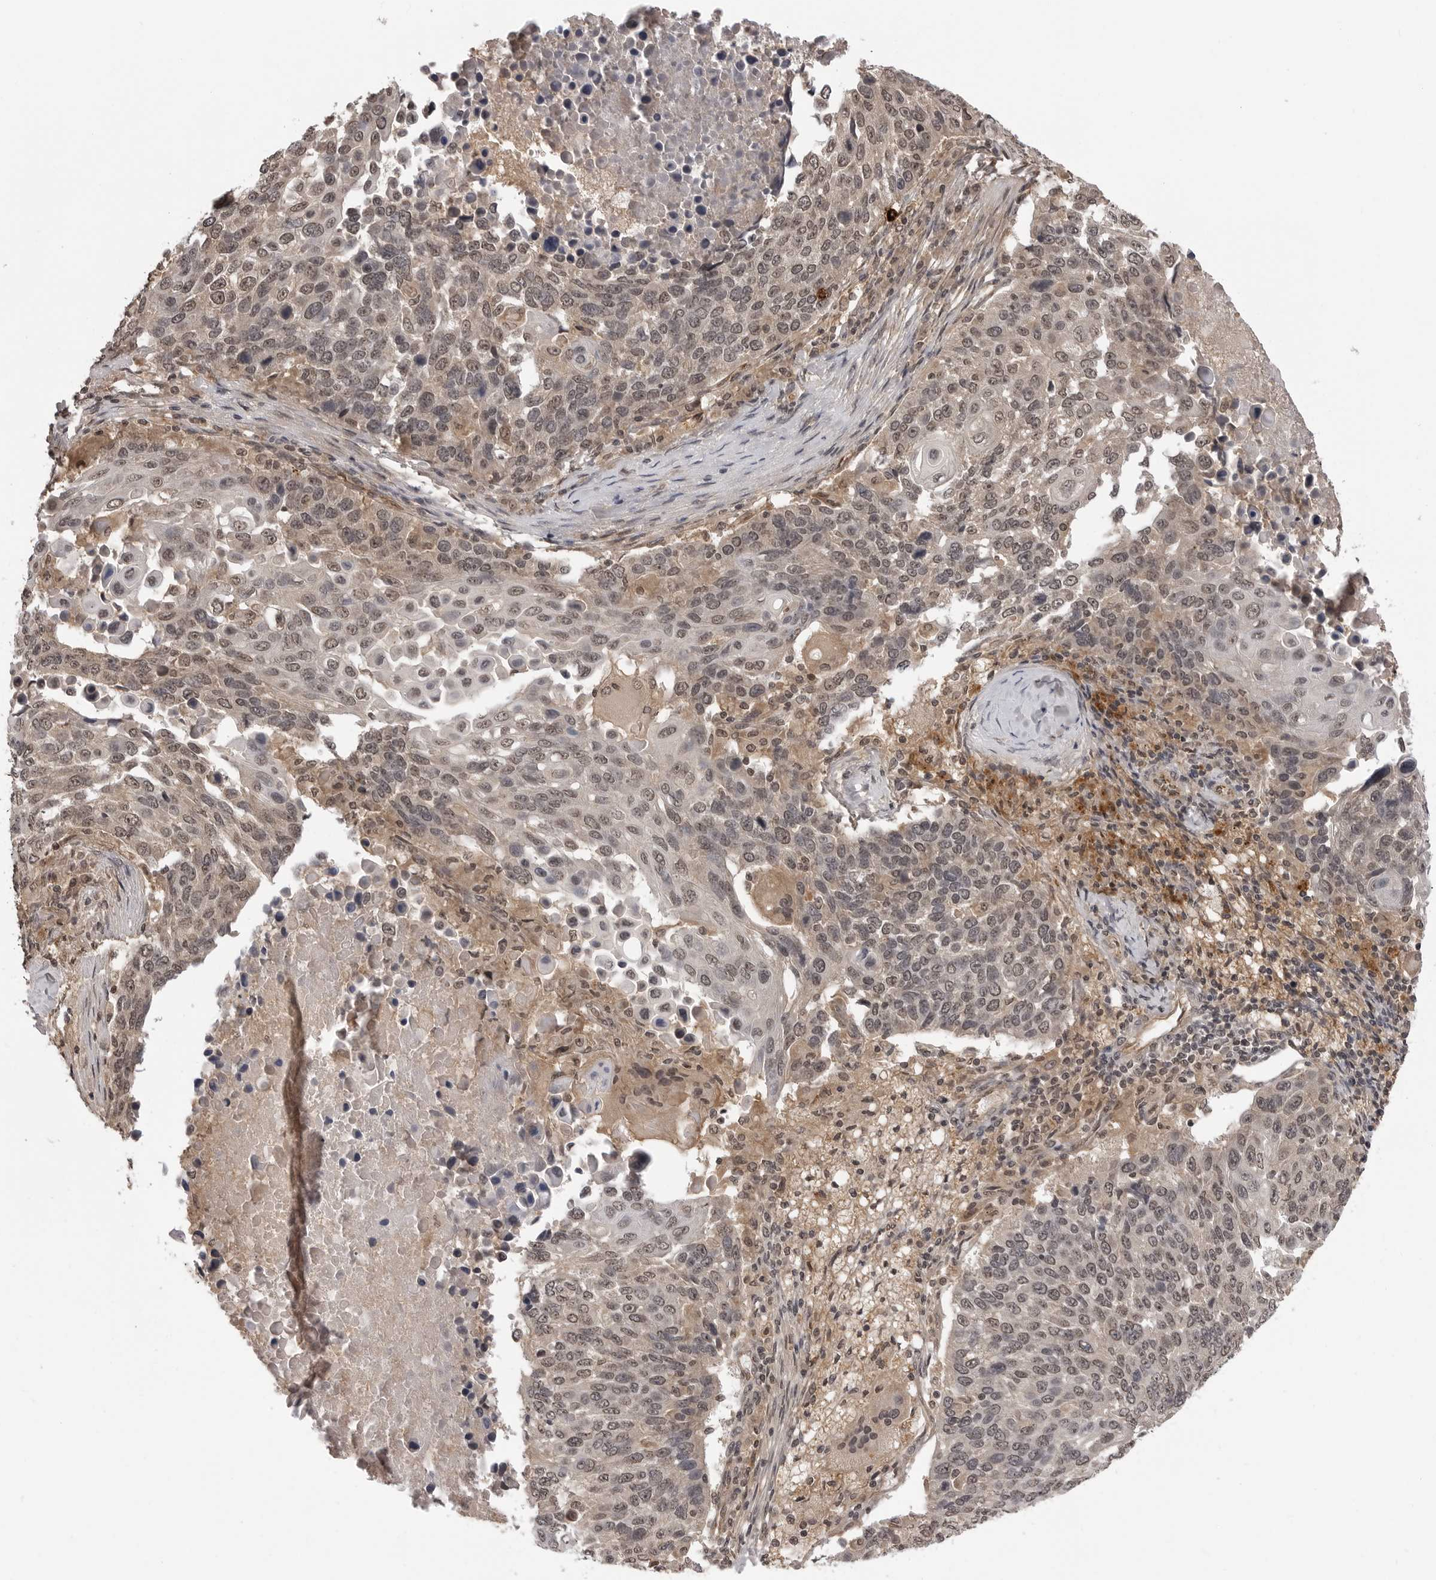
{"staining": {"intensity": "weak", "quantity": "25%-75%", "location": "nuclear"}, "tissue": "lung cancer", "cell_type": "Tumor cells", "image_type": "cancer", "snomed": [{"axis": "morphology", "description": "Squamous cell carcinoma, NOS"}, {"axis": "topography", "description": "Lung"}], "caption": "Immunohistochemistry (DAB (3,3'-diaminobenzidine)) staining of lung cancer demonstrates weak nuclear protein positivity in approximately 25%-75% of tumor cells.", "gene": "IL24", "patient": {"sex": "male", "age": 66}}